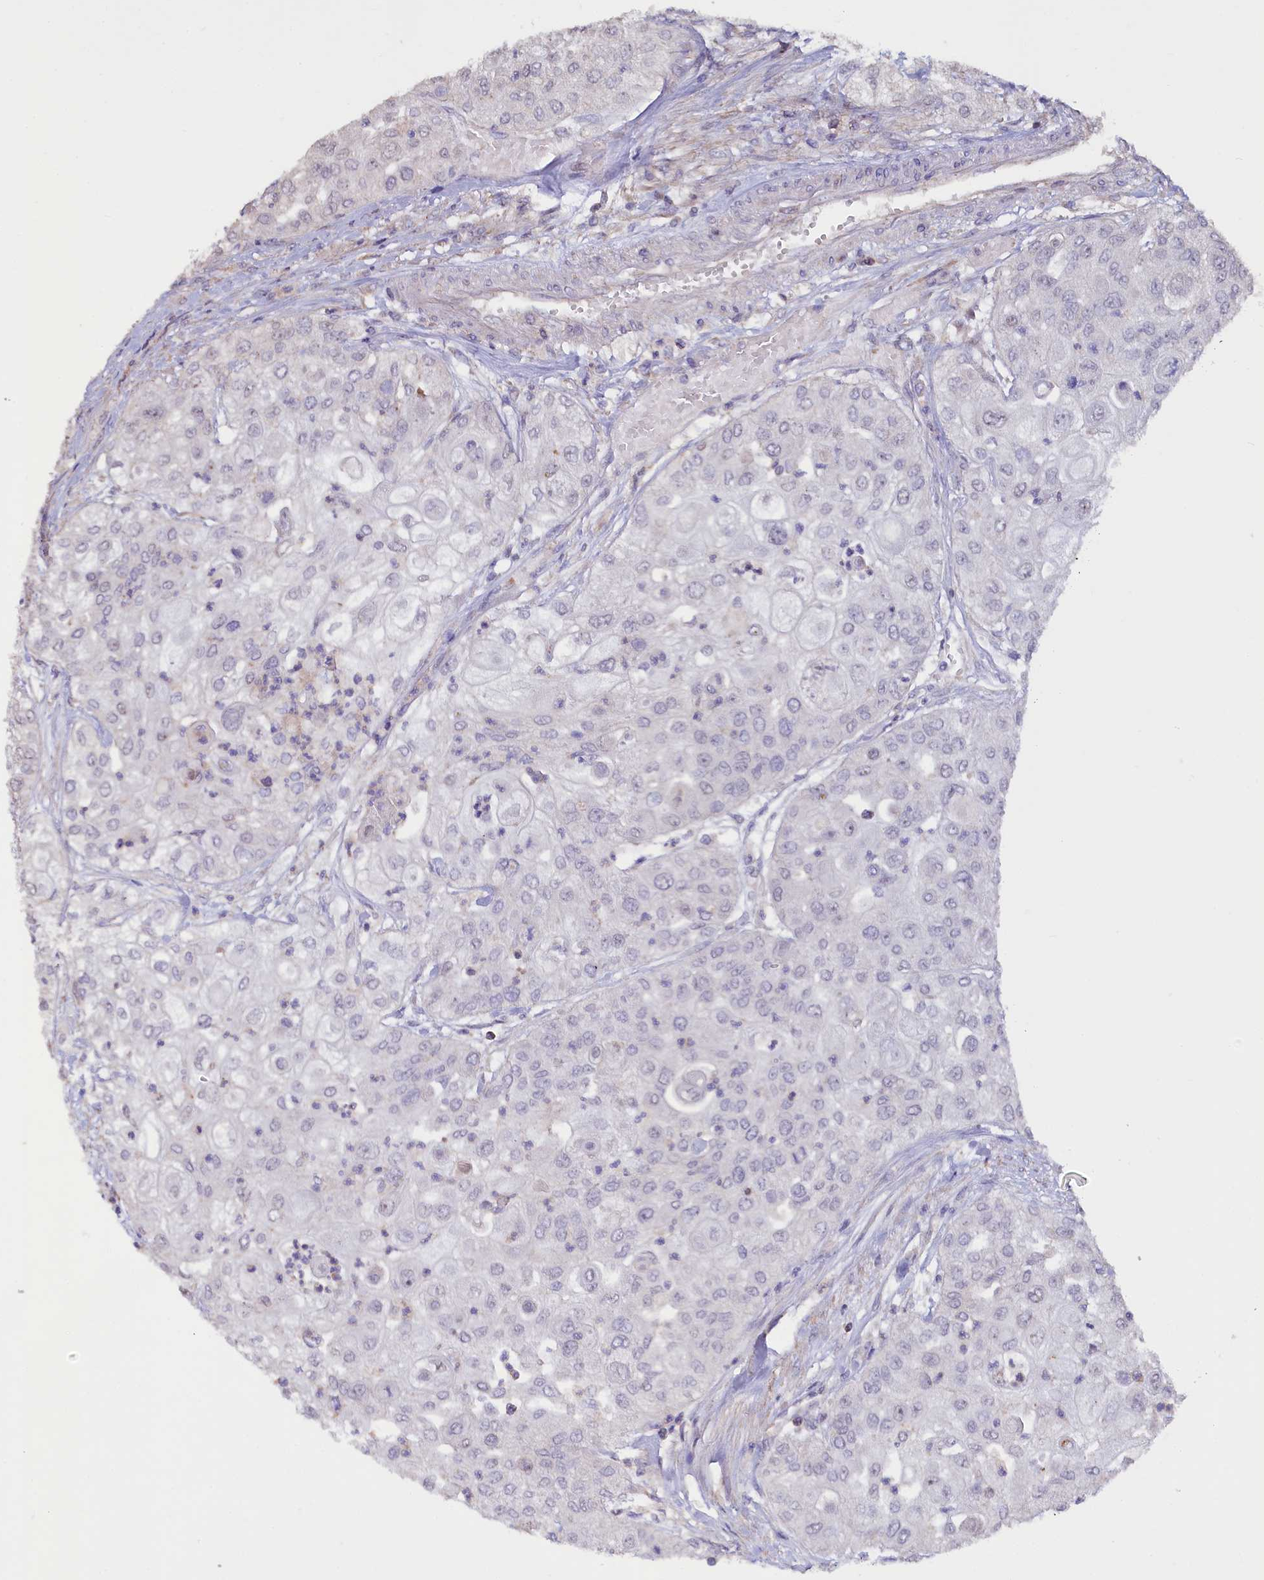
{"staining": {"intensity": "negative", "quantity": "none", "location": "none"}, "tissue": "urothelial cancer", "cell_type": "Tumor cells", "image_type": "cancer", "snomed": [{"axis": "morphology", "description": "Urothelial carcinoma, High grade"}, {"axis": "topography", "description": "Urinary bladder"}], "caption": "This is a micrograph of IHC staining of high-grade urothelial carcinoma, which shows no positivity in tumor cells. The staining was performed using DAB (3,3'-diaminobenzidine) to visualize the protein expression in brown, while the nuclei were stained in blue with hematoxylin (Magnification: 20x).", "gene": "RPUSD3", "patient": {"sex": "female", "age": 79}}